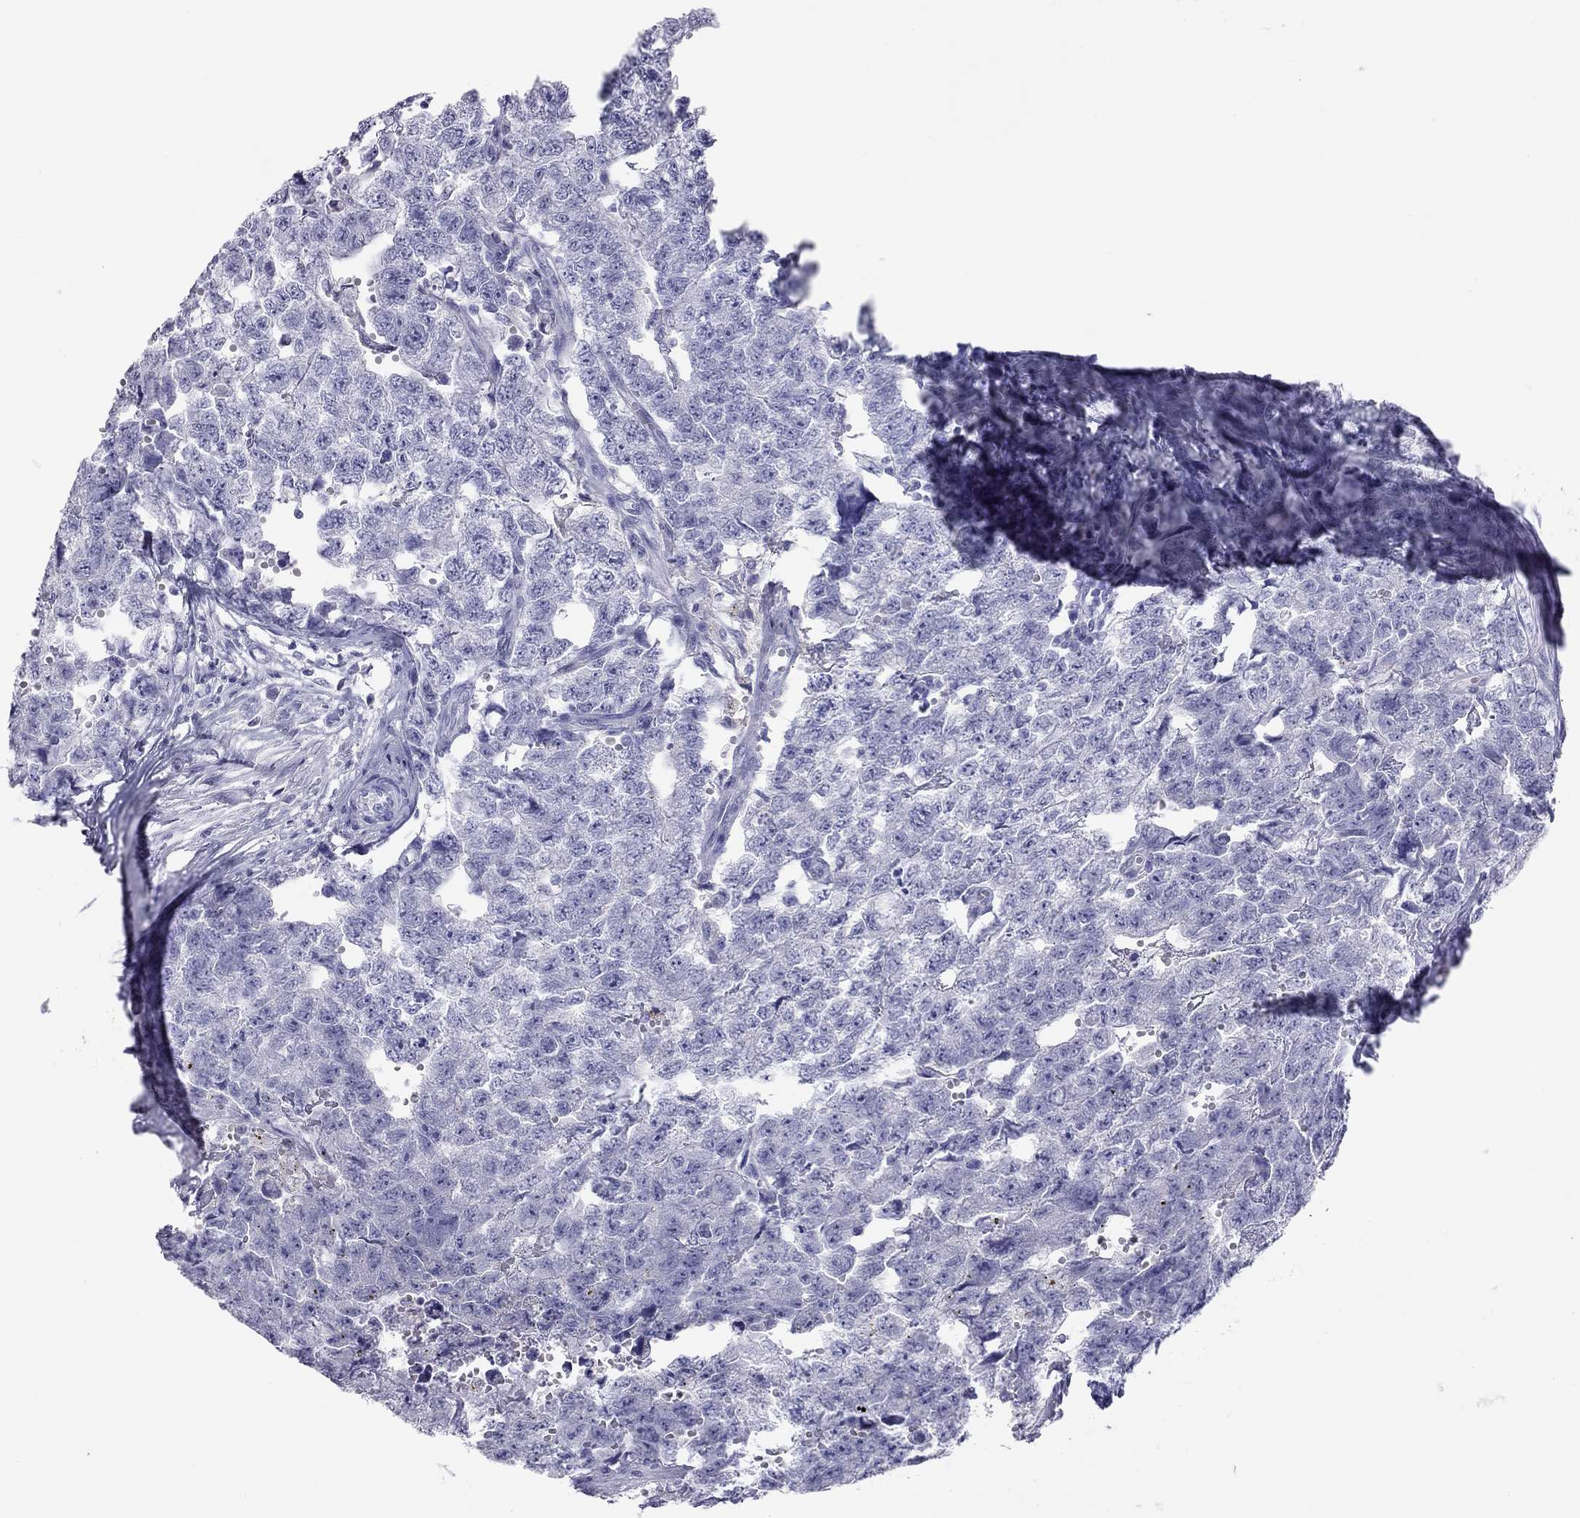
{"staining": {"intensity": "negative", "quantity": "none", "location": "none"}, "tissue": "testis cancer", "cell_type": "Tumor cells", "image_type": "cancer", "snomed": [{"axis": "morphology", "description": "Seminoma, NOS"}, {"axis": "morphology", "description": "Carcinoma, Embryonal, NOS"}, {"axis": "topography", "description": "Testis"}], "caption": "Tumor cells are negative for protein expression in human testis cancer.", "gene": "KLRG1", "patient": {"sex": "male", "age": 22}}